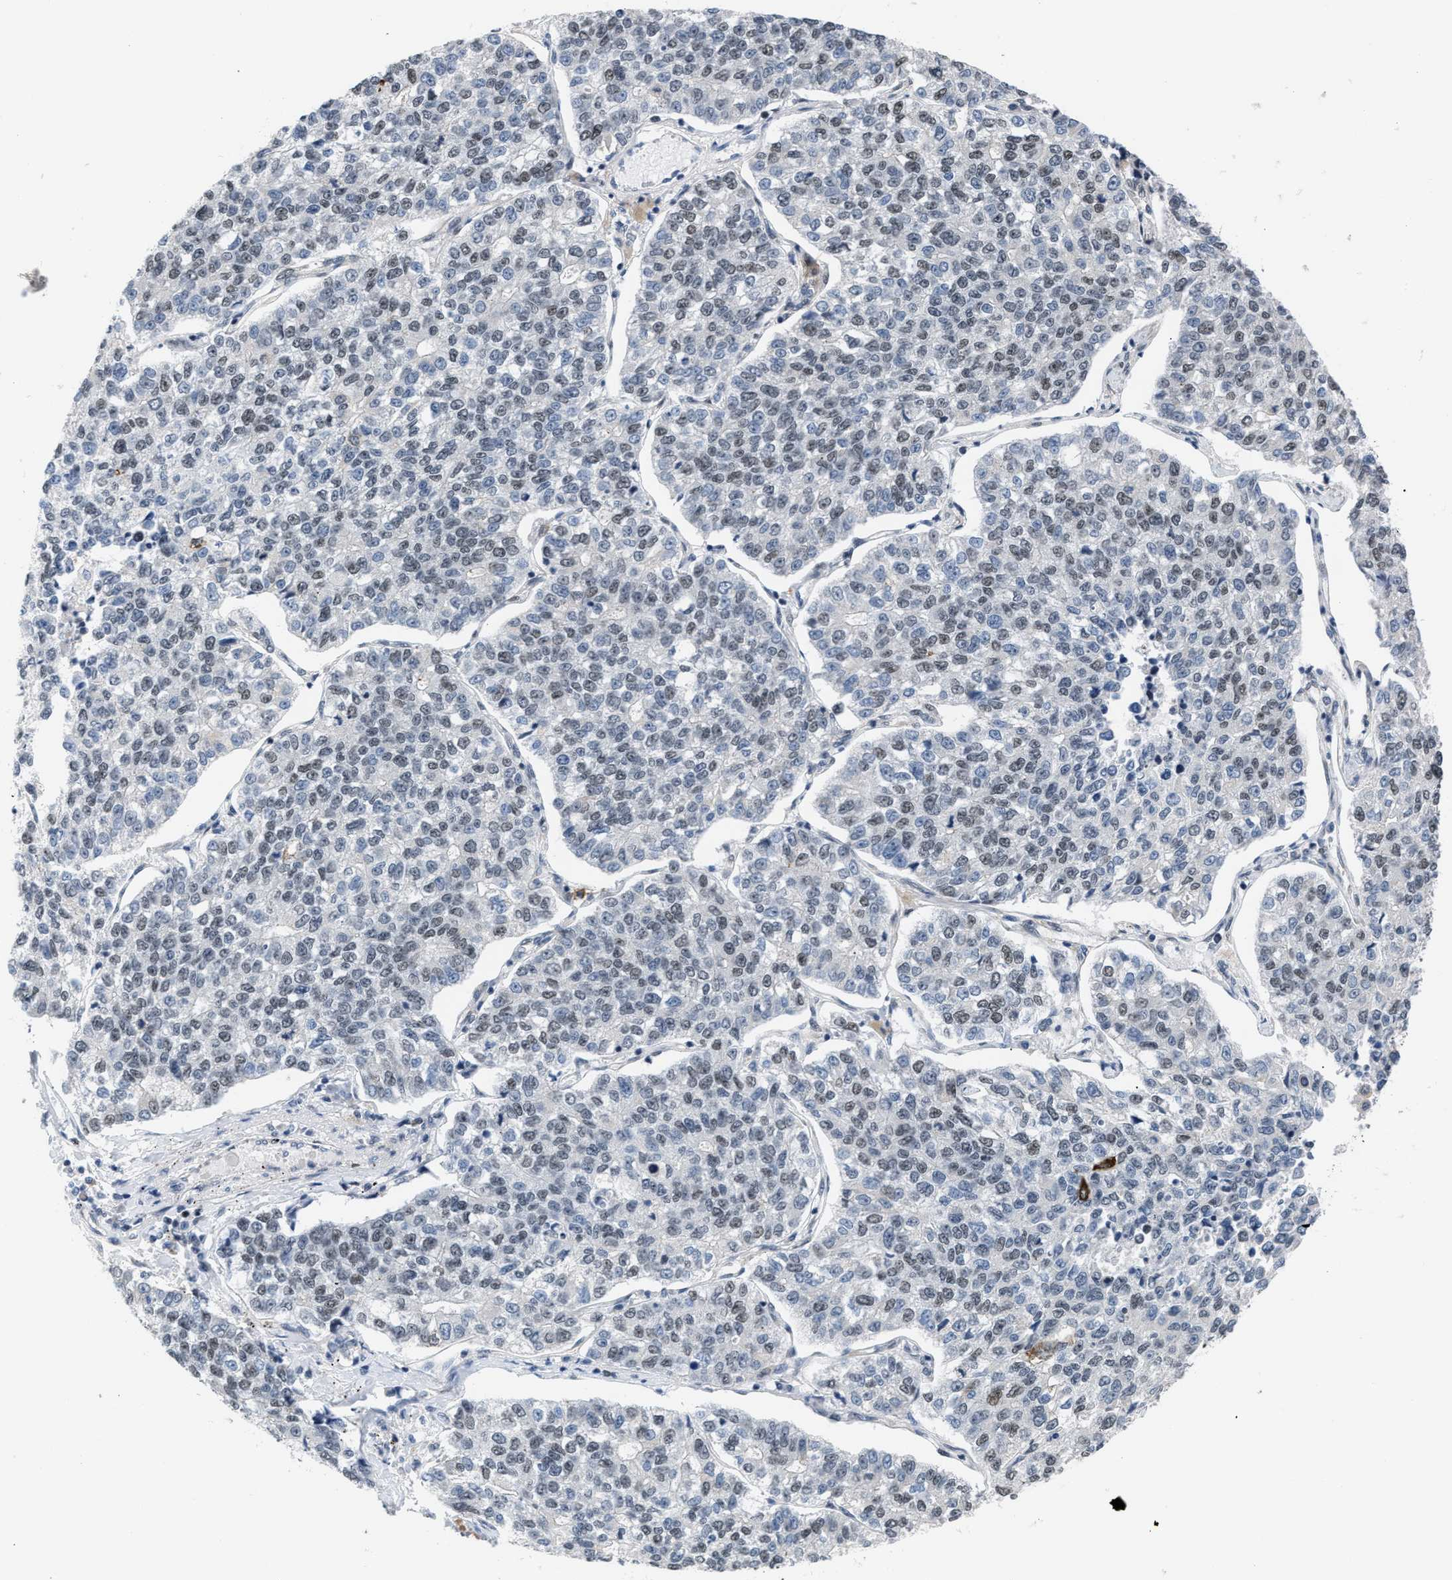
{"staining": {"intensity": "weak", "quantity": "25%-75%", "location": "nuclear"}, "tissue": "lung cancer", "cell_type": "Tumor cells", "image_type": "cancer", "snomed": [{"axis": "morphology", "description": "Adenocarcinoma, NOS"}, {"axis": "topography", "description": "Lung"}], "caption": "About 25%-75% of tumor cells in adenocarcinoma (lung) demonstrate weak nuclear protein expression as visualized by brown immunohistochemical staining.", "gene": "TXNRD3", "patient": {"sex": "male", "age": 49}}